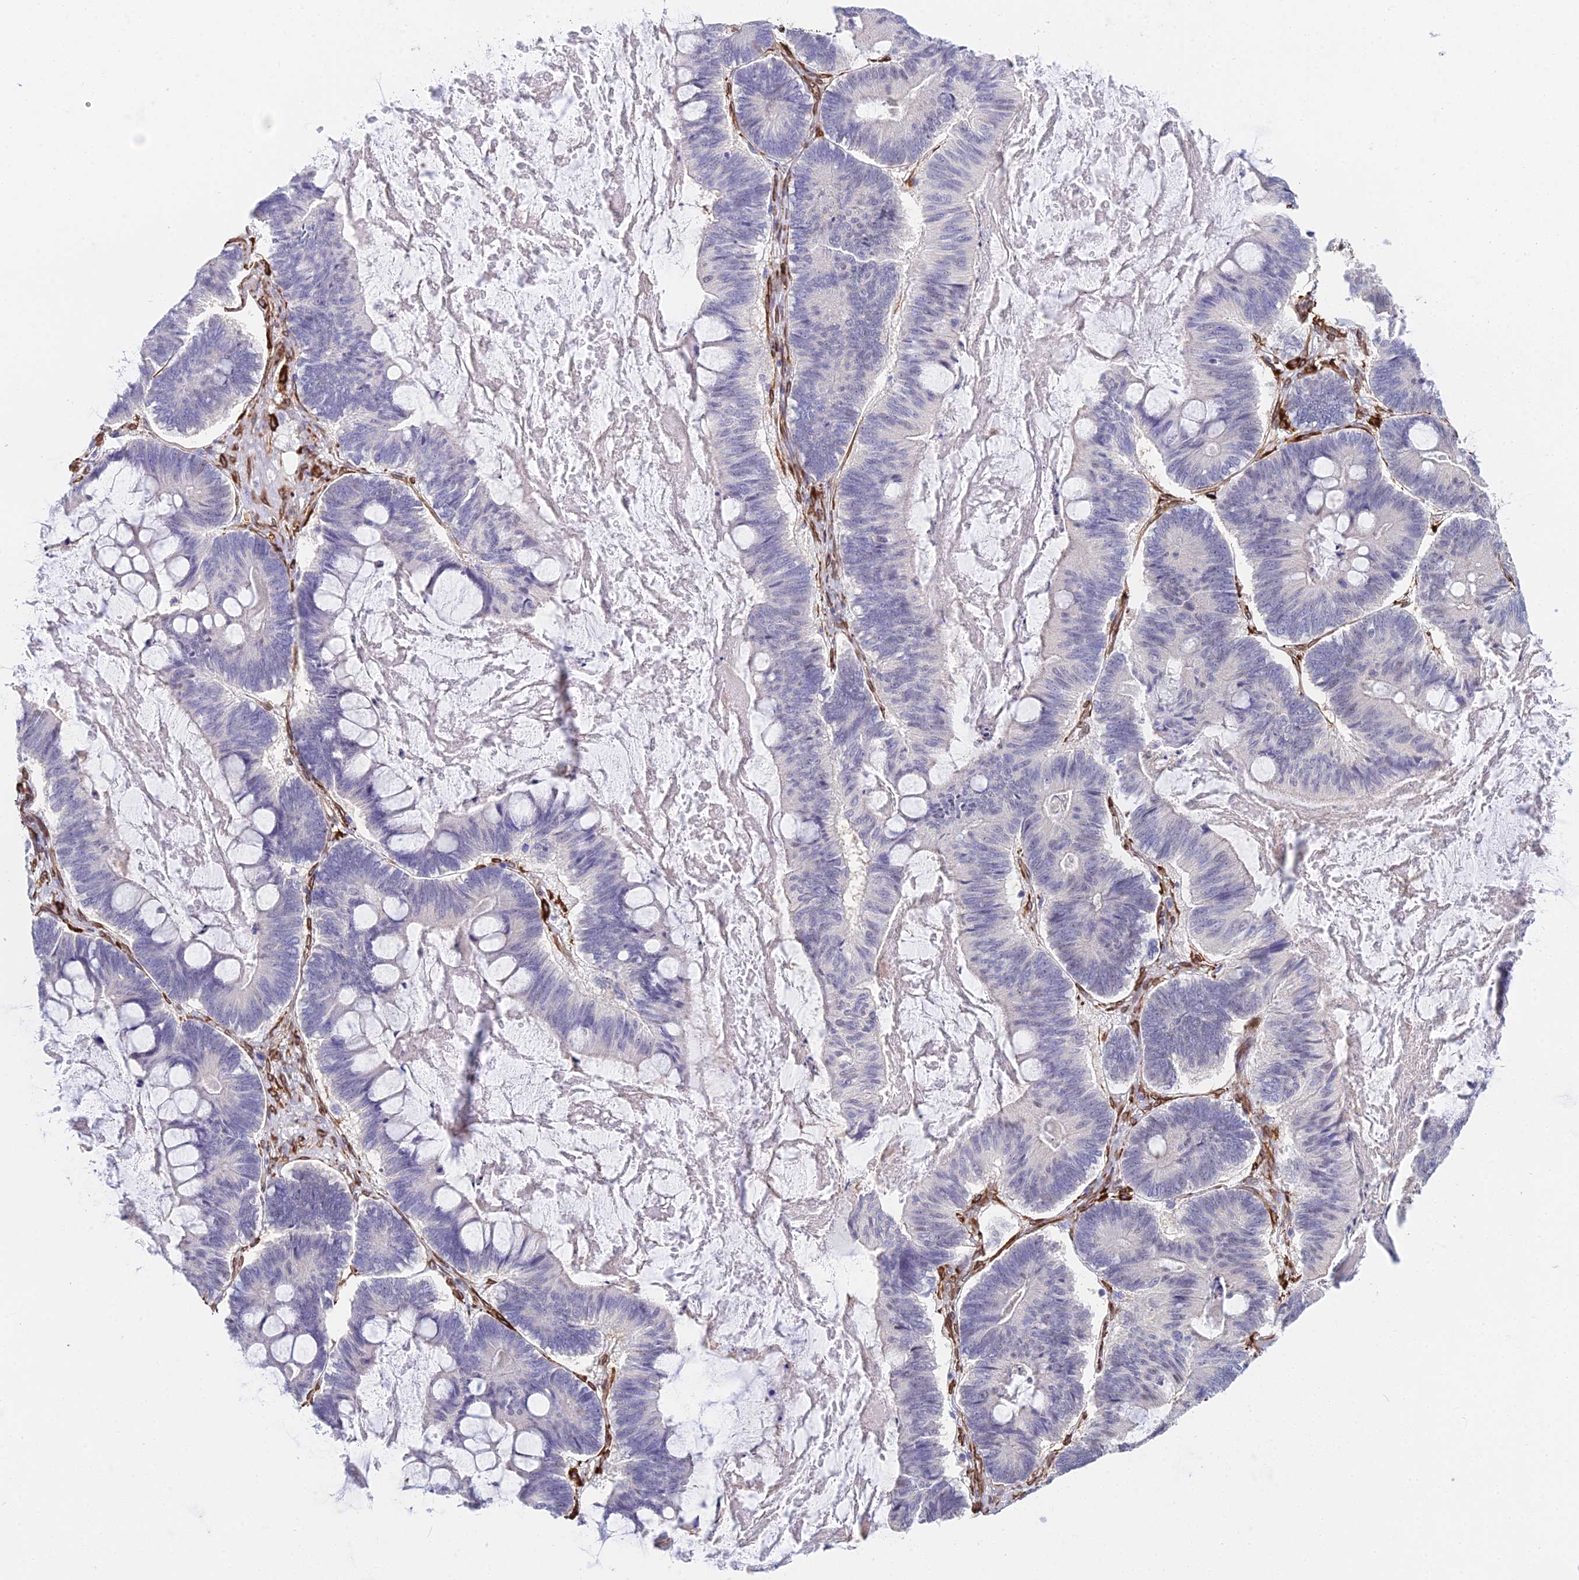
{"staining": {"intensity": "negative", "quantity": "none", "location": "none"}, "tissue": "ovarian cancer", "cell_type": "Tumor cells", "image_type": "cancer", "snomed": [{"axis": "morphology", "description": "Cystadenocarcinoma, mucinous, NOS"}, {"axis": "topography", "description": "Ovary"}], "caption": "Tumor cells show no significant positivity in ovarian cancer (mucinous cystadenocarcinoma). (Immunohistochemistry (ihc), brightfield microscopy, high magnification).", "gene": "MXRA7", "patient": {"sex": "female", "age": 61}}